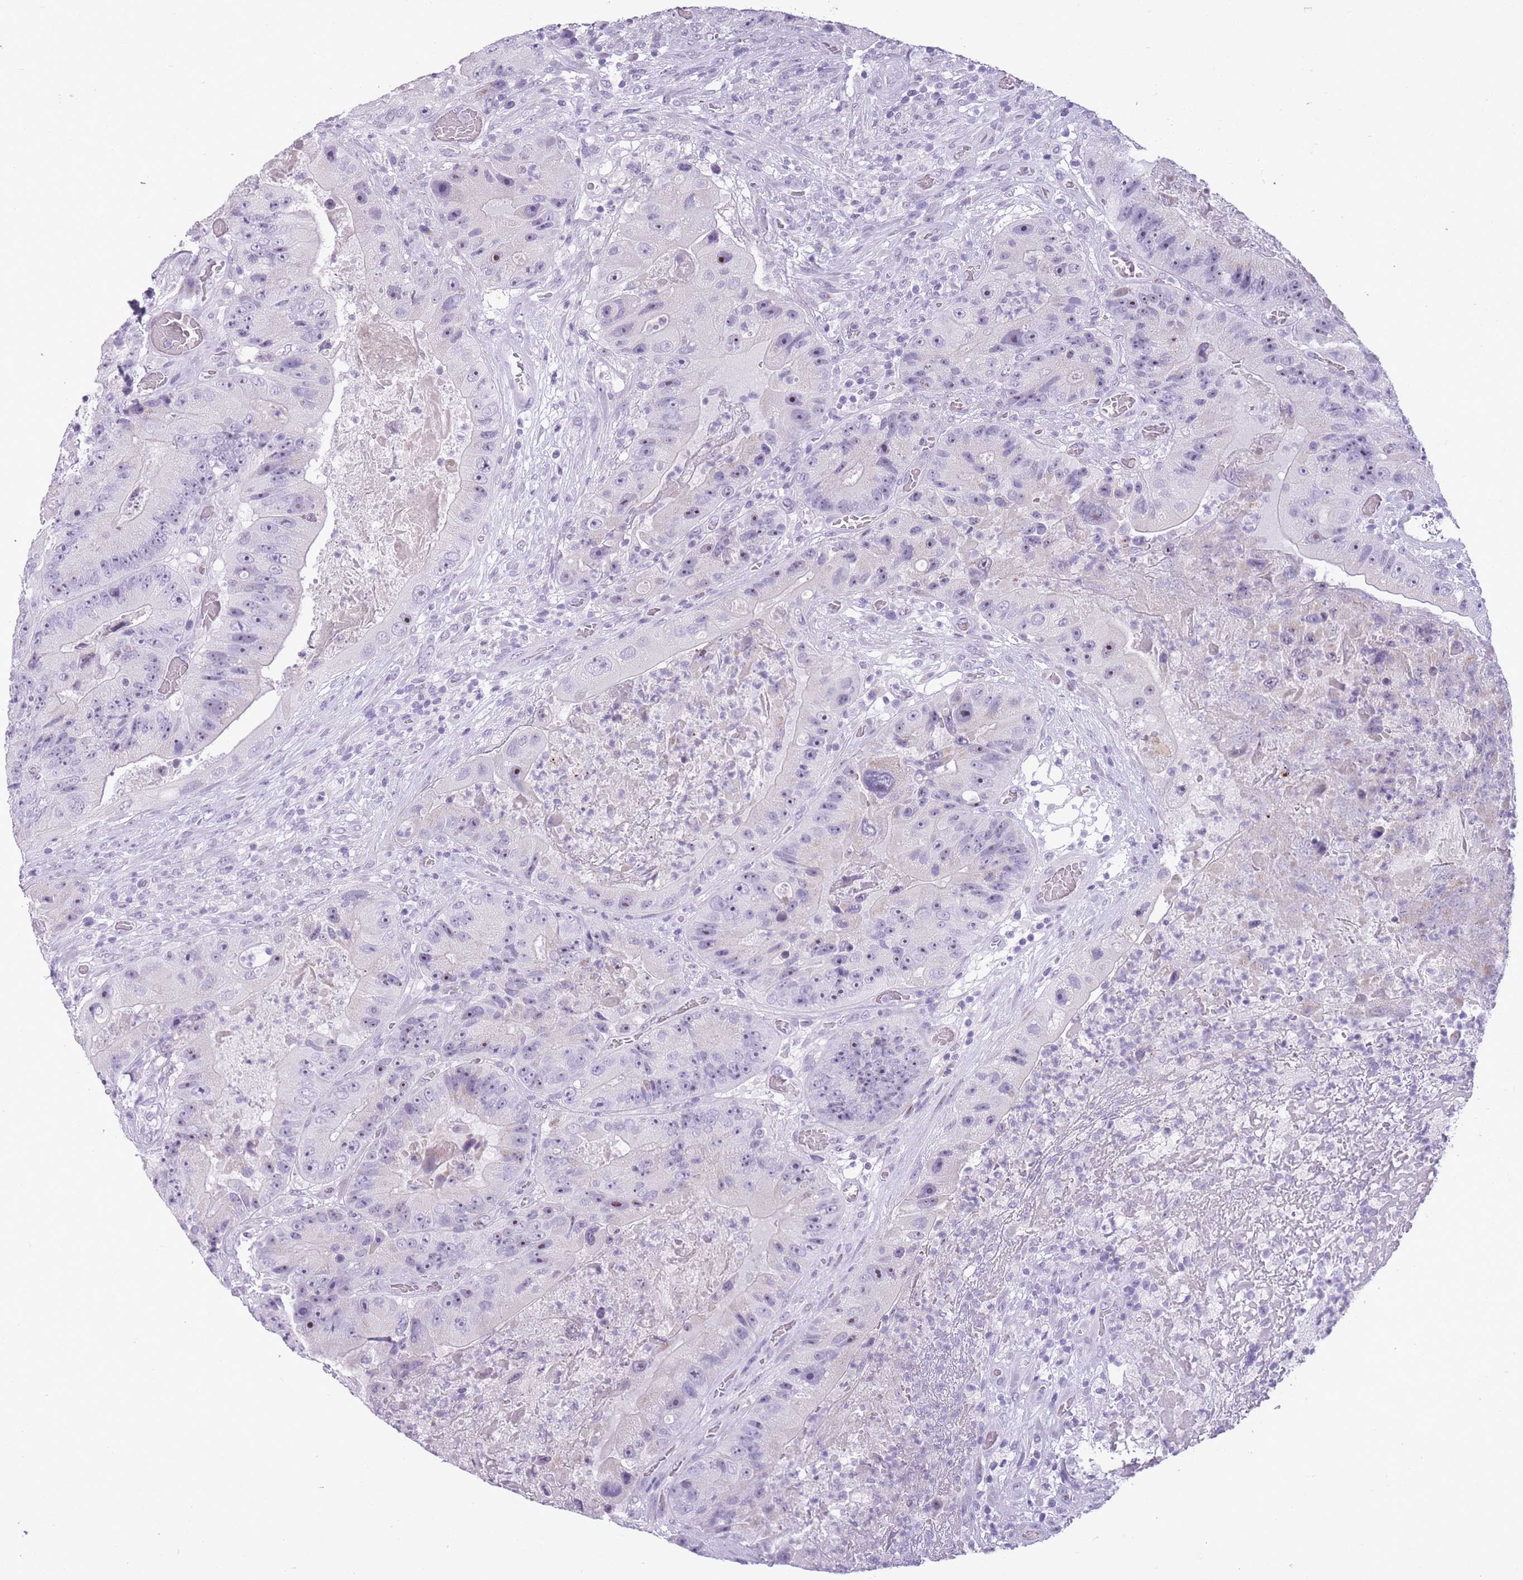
{"staining": {"intensity": "weak", "quantity": "<25%", "location": "nuclear"}, "tissue": "colorectal cancer", "cell_type": "Tumor cells", "image_type": "cancer", "snomed": [{"axis": "morphology", "description": "Adenocarcinoma, NOS"}, {"axis": "topography", "description": "Colon"}], "caption": "IHC histopathology image of colorectal adenocarcinoma stained for a protein (brown), which reveals no expression in tumor cells.", "gene": "GOLGA6D", "patient": {"sex": "female", "age": 86}}